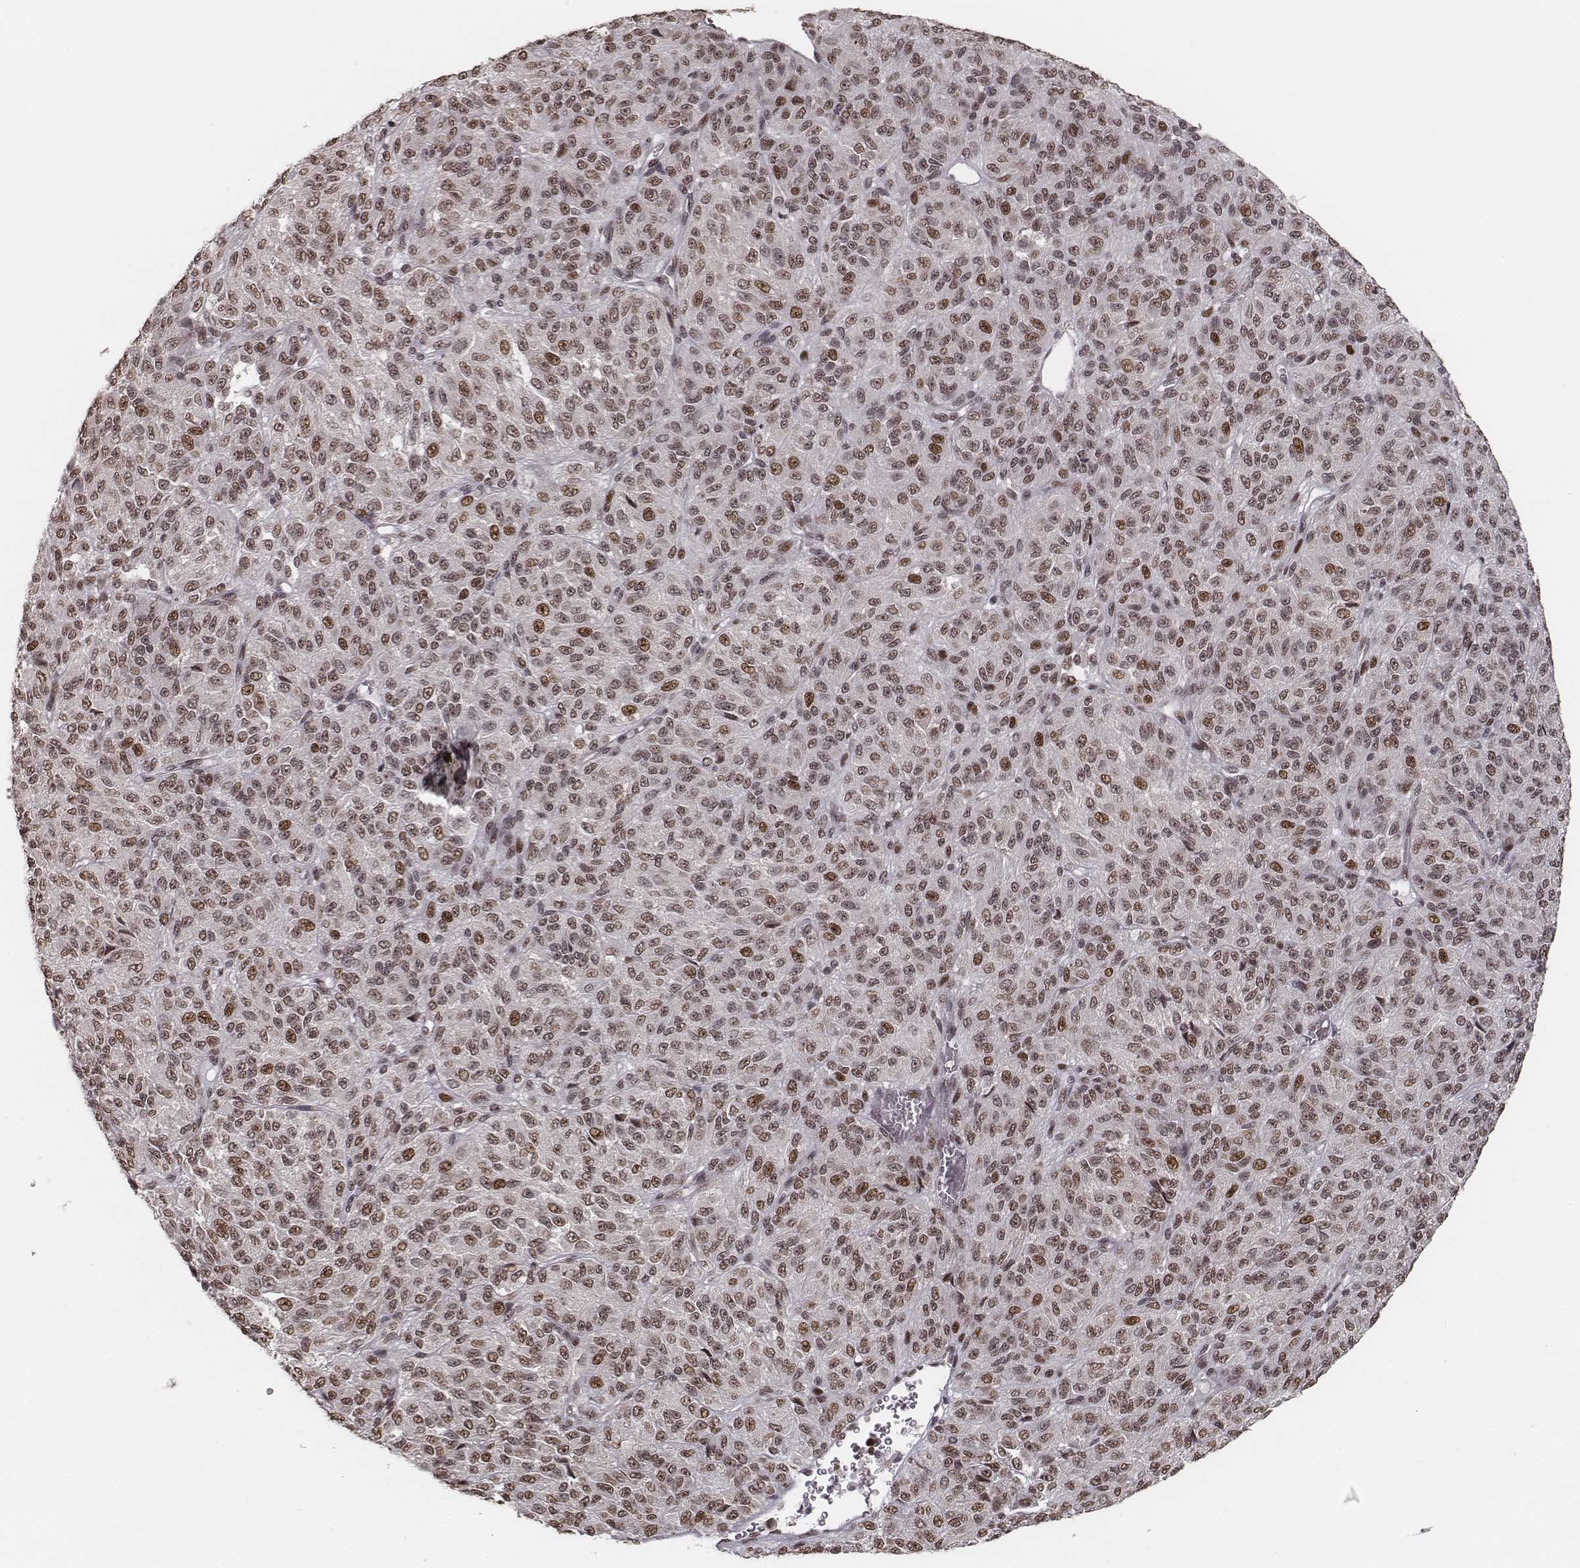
{"staining": {"intensity": "moderate", "quantity": ">75%", "location": "nuclear"}, "tissue": "melanoma", "cell_type": "Tumor cells", "image_type": "cancer", "snomed": [{"axis": "morphology", "description": "Malignant melanoma, Metastatic site"}, {"axis": "topography", "description": "Brain"}], "caption": "Malignant melanoma (metastatic site) tissue shows moderate nuclear staining in about >75% of tumor cells", "gene": "HMGA2", "patient": {"sex": "female", "age": 56}}